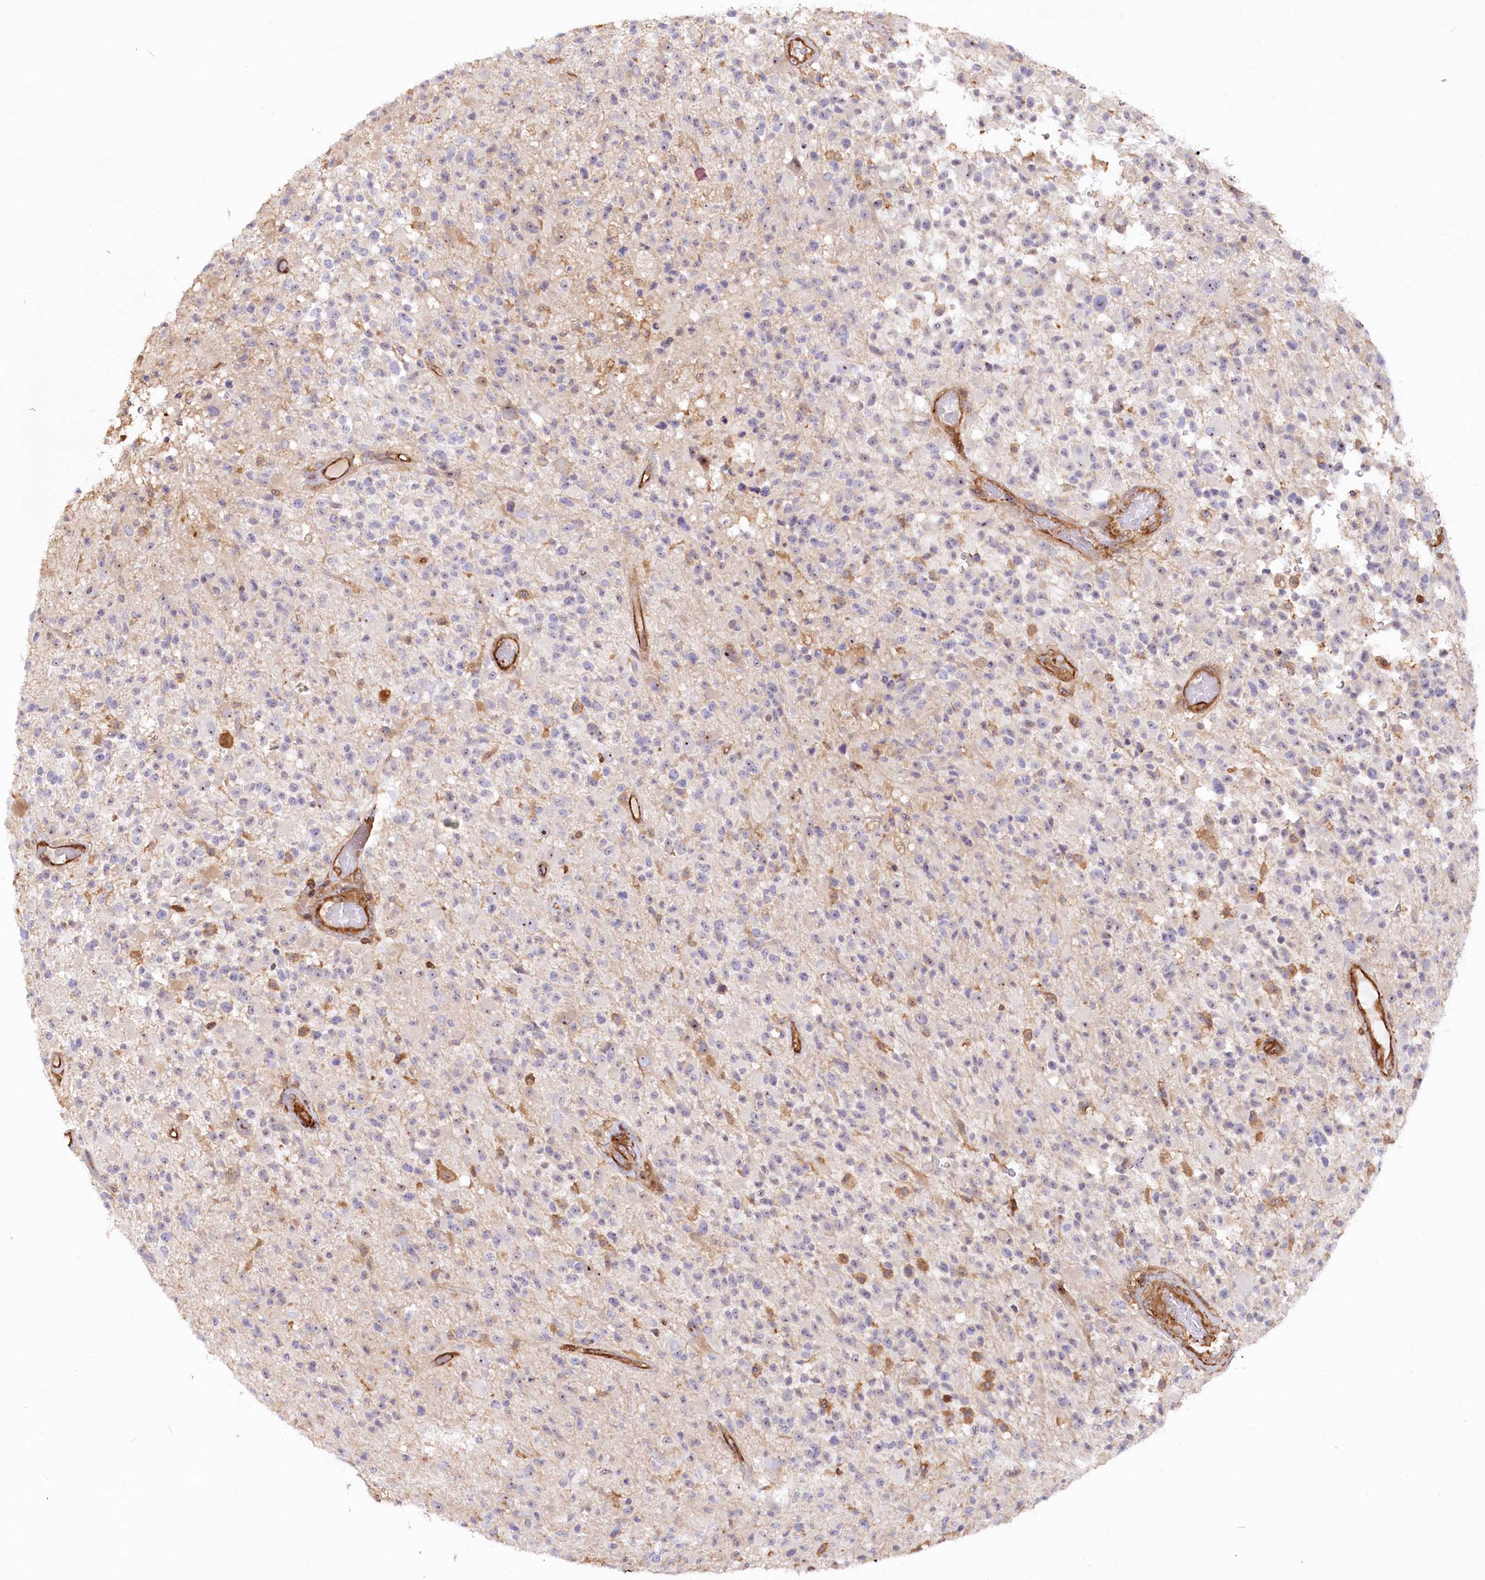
{"staining": {"intensity": "negative", "quantity": "none", "location": "none"}, "tissue": "glioma", "cell_type": "Tumor cells", "image_type": "cancer", "snomed": [{"axis": "morphology", "description": "Glioma, malignant, High grade"}, {"axis": "morphology", "description": "Glioblastoma, NOS"}, {"axis": "topography", "description": "Brain"}], "caption": "Tumor cells show no significant positivity in glioma. The staining is performed using DAB brown chromogen with nuclei counter-stained in using hematoxylin.", "gene": "WDR36", "patient": {"sex": "male", "age": 60}}